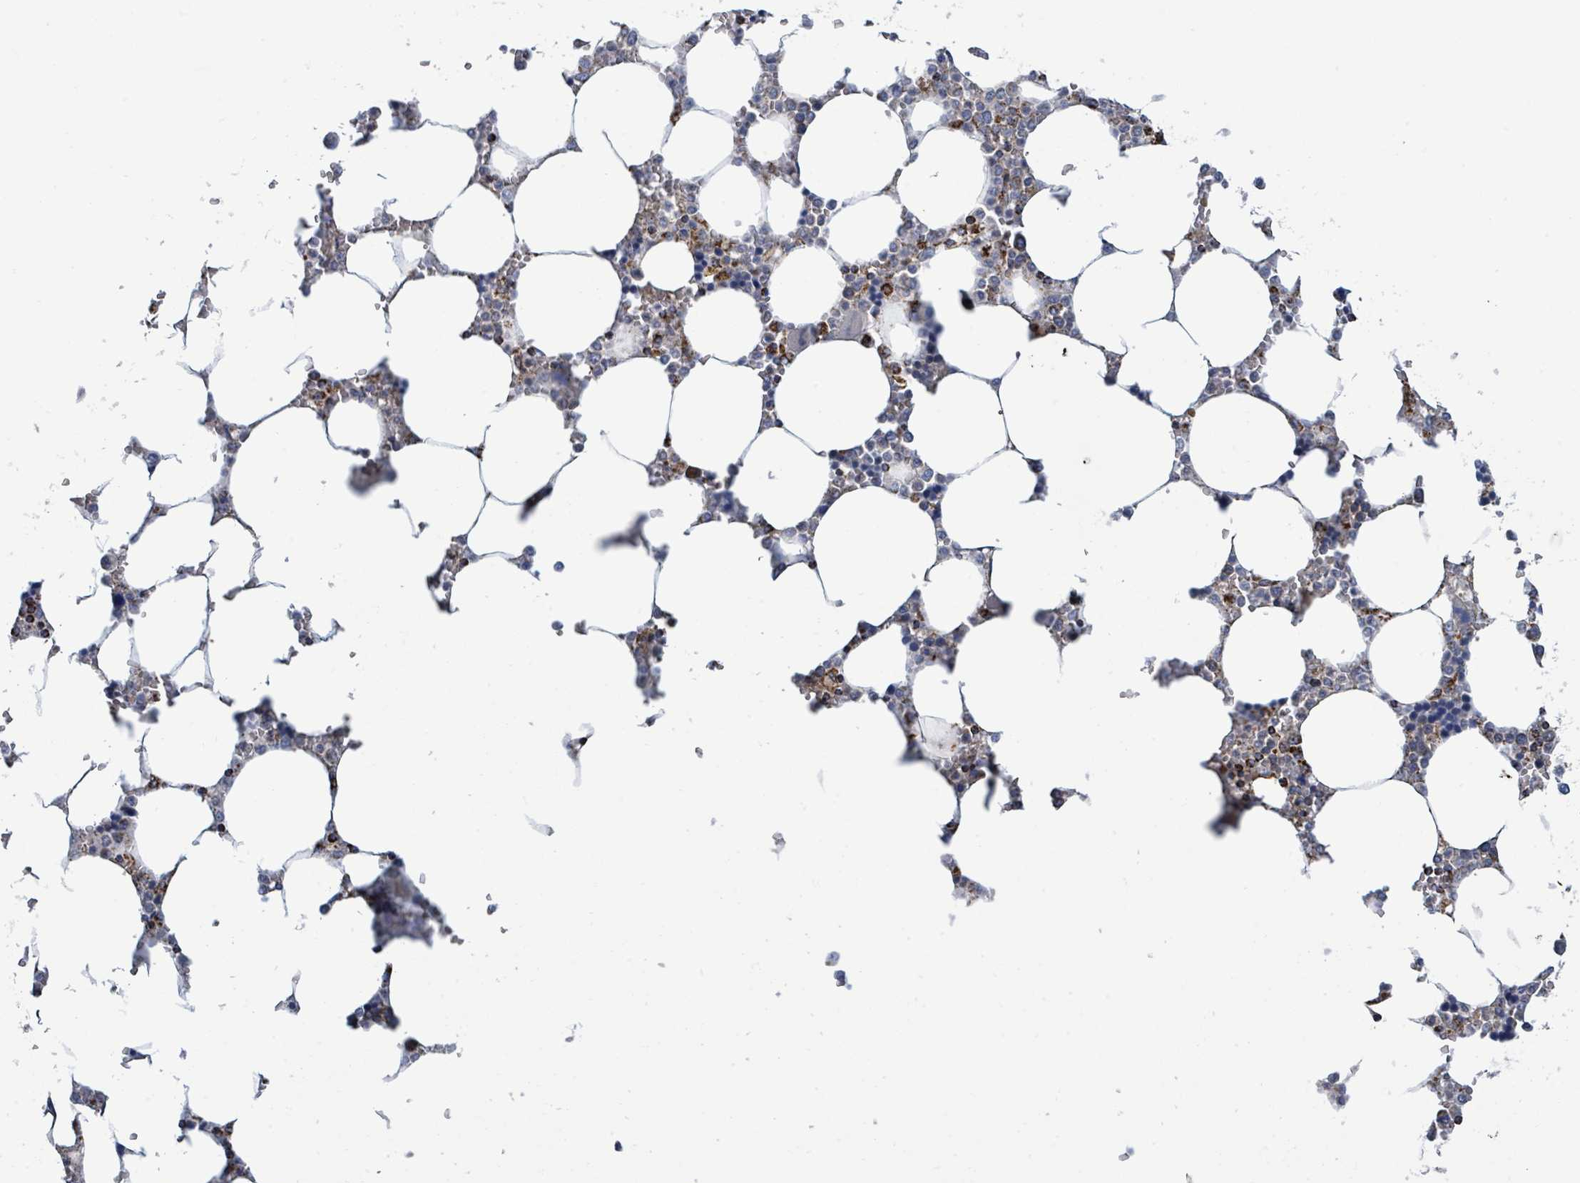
{"staining": {"intensity": "strong", "quantity": "<25%", "location": "cytoplasmic/membranous"}, "tissue": "bone marrow", "cell_type": "Hematopoietic cells", "image_type": "normal", "snomed": [{"axis": "morphology", "description": "Normal tissue, NOS"}, {"axis": "topography", "description": "Bone marrow"}], "caption": "Immunohistochemical staining of normal human bone marrow displays <25% levels of strong cytoplasmic/membranous protein positivity in approximately <25% of hematopoietic cells. The staining was performed using DAB, with brown indicating positive protein expression. Nuclei are stained blue with hematoxylin.", "gene": "SUCLG2", "patient": {"sex": "male", "age": 64}}